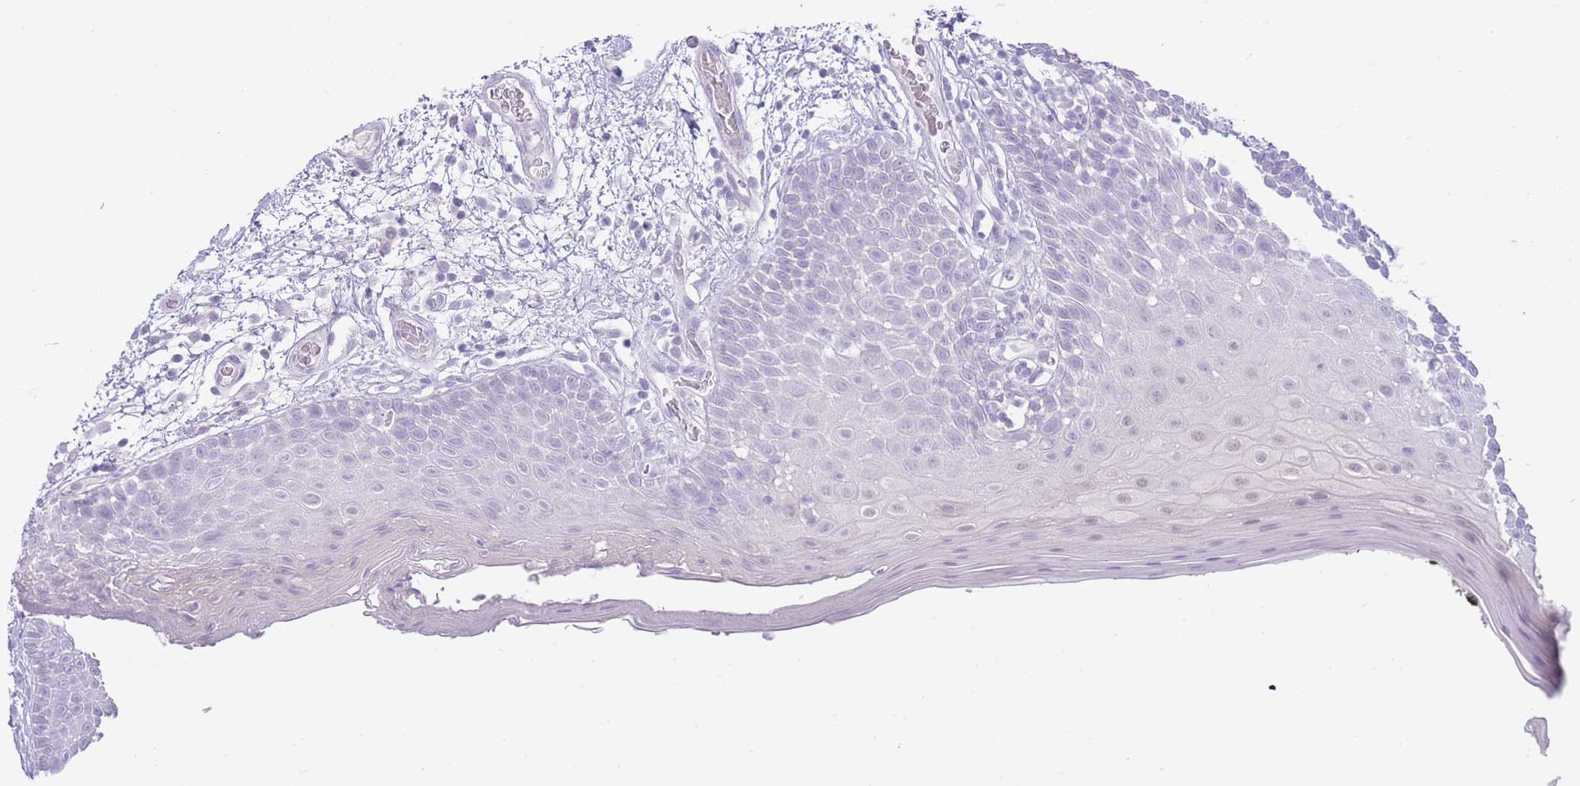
{"staining": {"intensity": "negative", "quantity": "none", "location": "none"}, "tissue": "oral mucosa", "cell_type": "Squamous epithelial cells", "image_type": "normal", "snomed": [{"axis": "morphology", "description": "Normal tissue, NOS"}, {"axis": "morphology", "description": "Squamous cell carcinoma, NOS"}, {"axis": "topography", "description": "Oral tissue"}, {"axis": "topography", "description": "Tounge, NOS"}, {"axis": "topography", "description": "Head-Neck"}], "caption": "DAB immunohistochemical staining of normal oral mucosa shows no significant expression in squamous epithelial cells.", "gene": "ZNF212", "patient": {"sex": "male", "age": 76}}